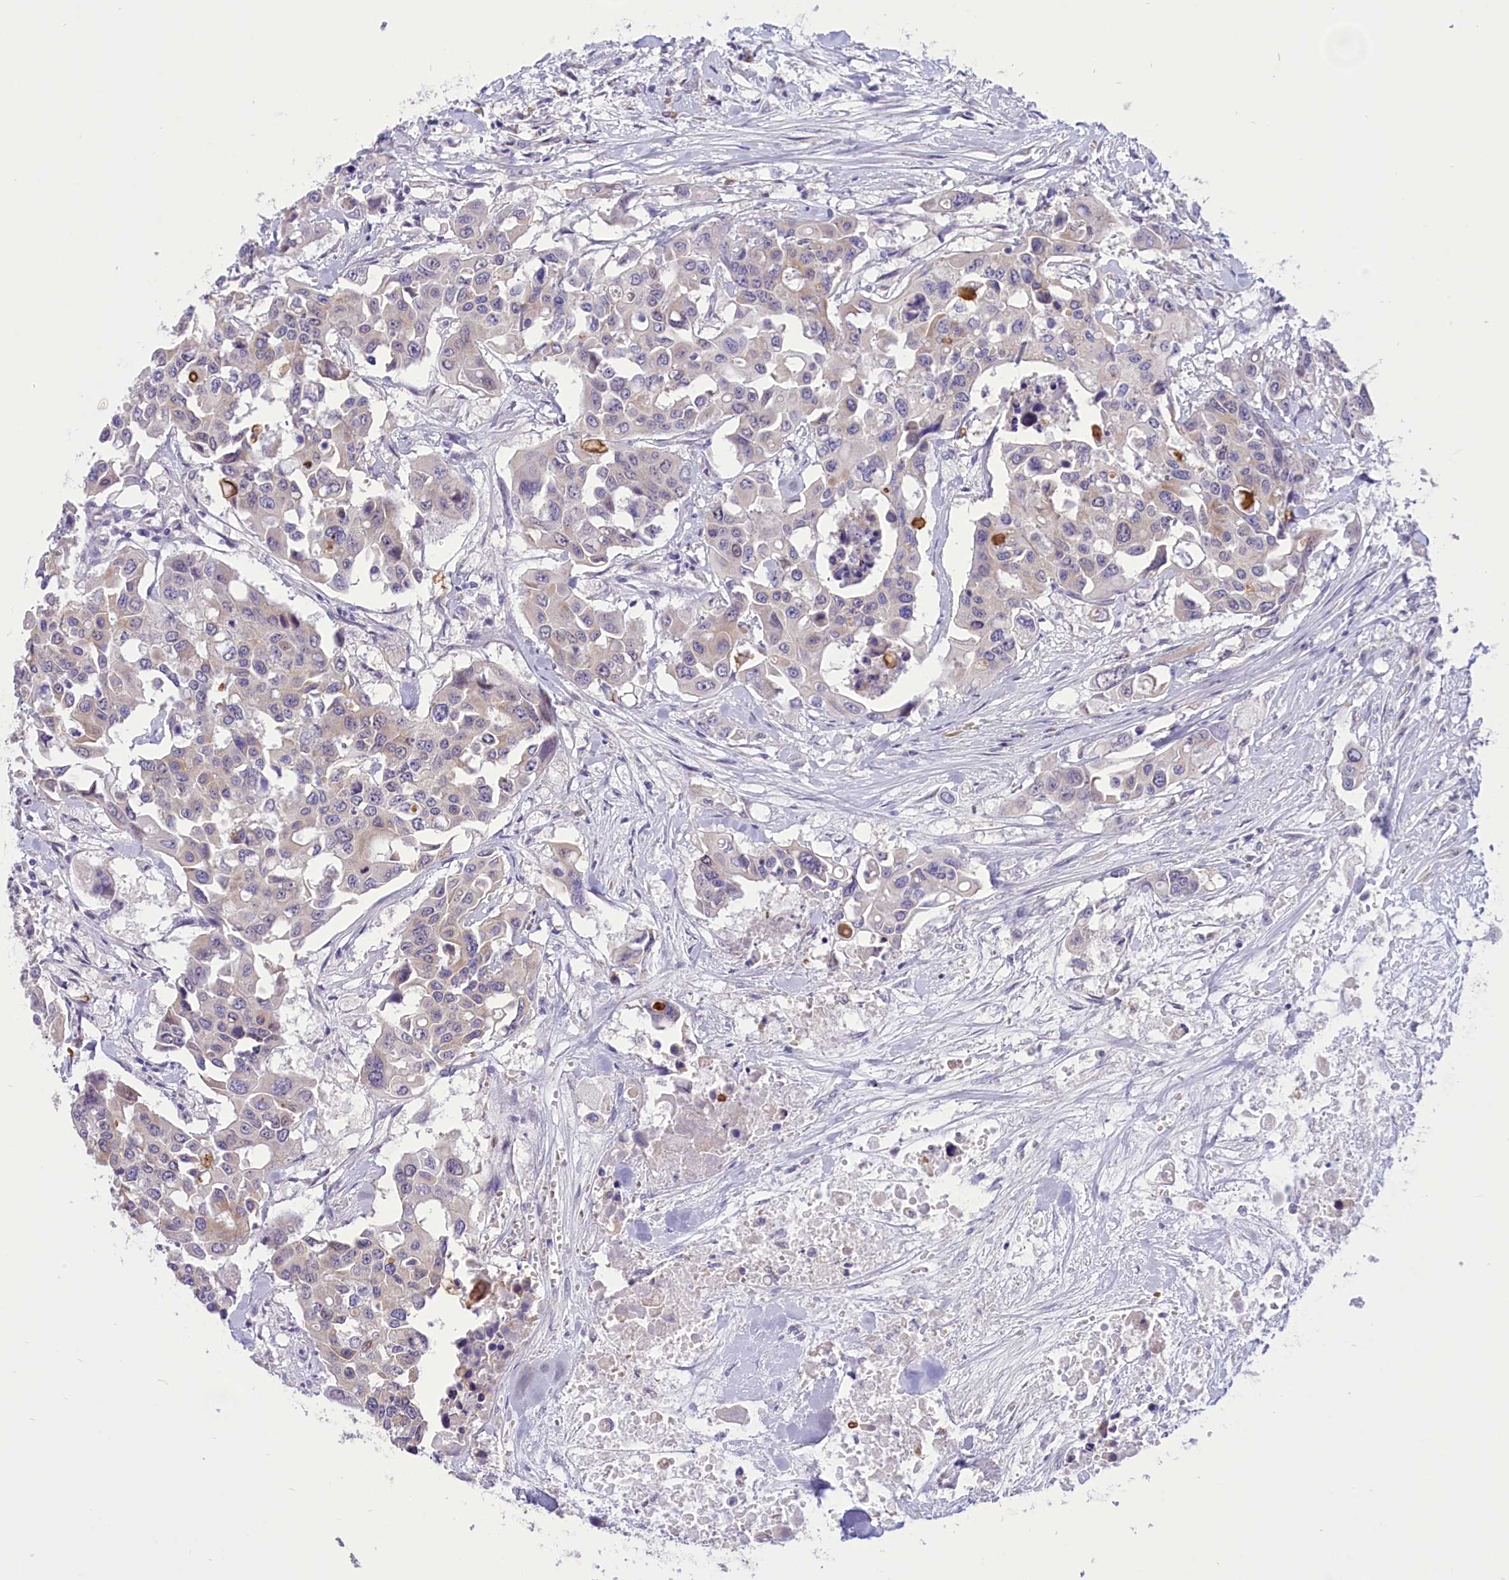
{"staining": {"intensity": "weak", "quantity": "<25%", "location": "cytoplasmic/membranous"}, "tissue": "colorectal cancer", "cell_type": "Tumor cells", "image_type": "cancer", "snomed": [{"axis": "morphology", "description": "Adenocarcinoma, NOS"}, {"axis": "topography", "description": "Colon"}], "caption": "Tumor cells are negative for protein expression in human colorectal cancer. (DAB (3,3'-diaminobenzidine) immunohistochemistry visualized using brightfield microscopy, high magnification).", "gene": "DCAF16", "patient": {"sex": "male", "age": 77}}